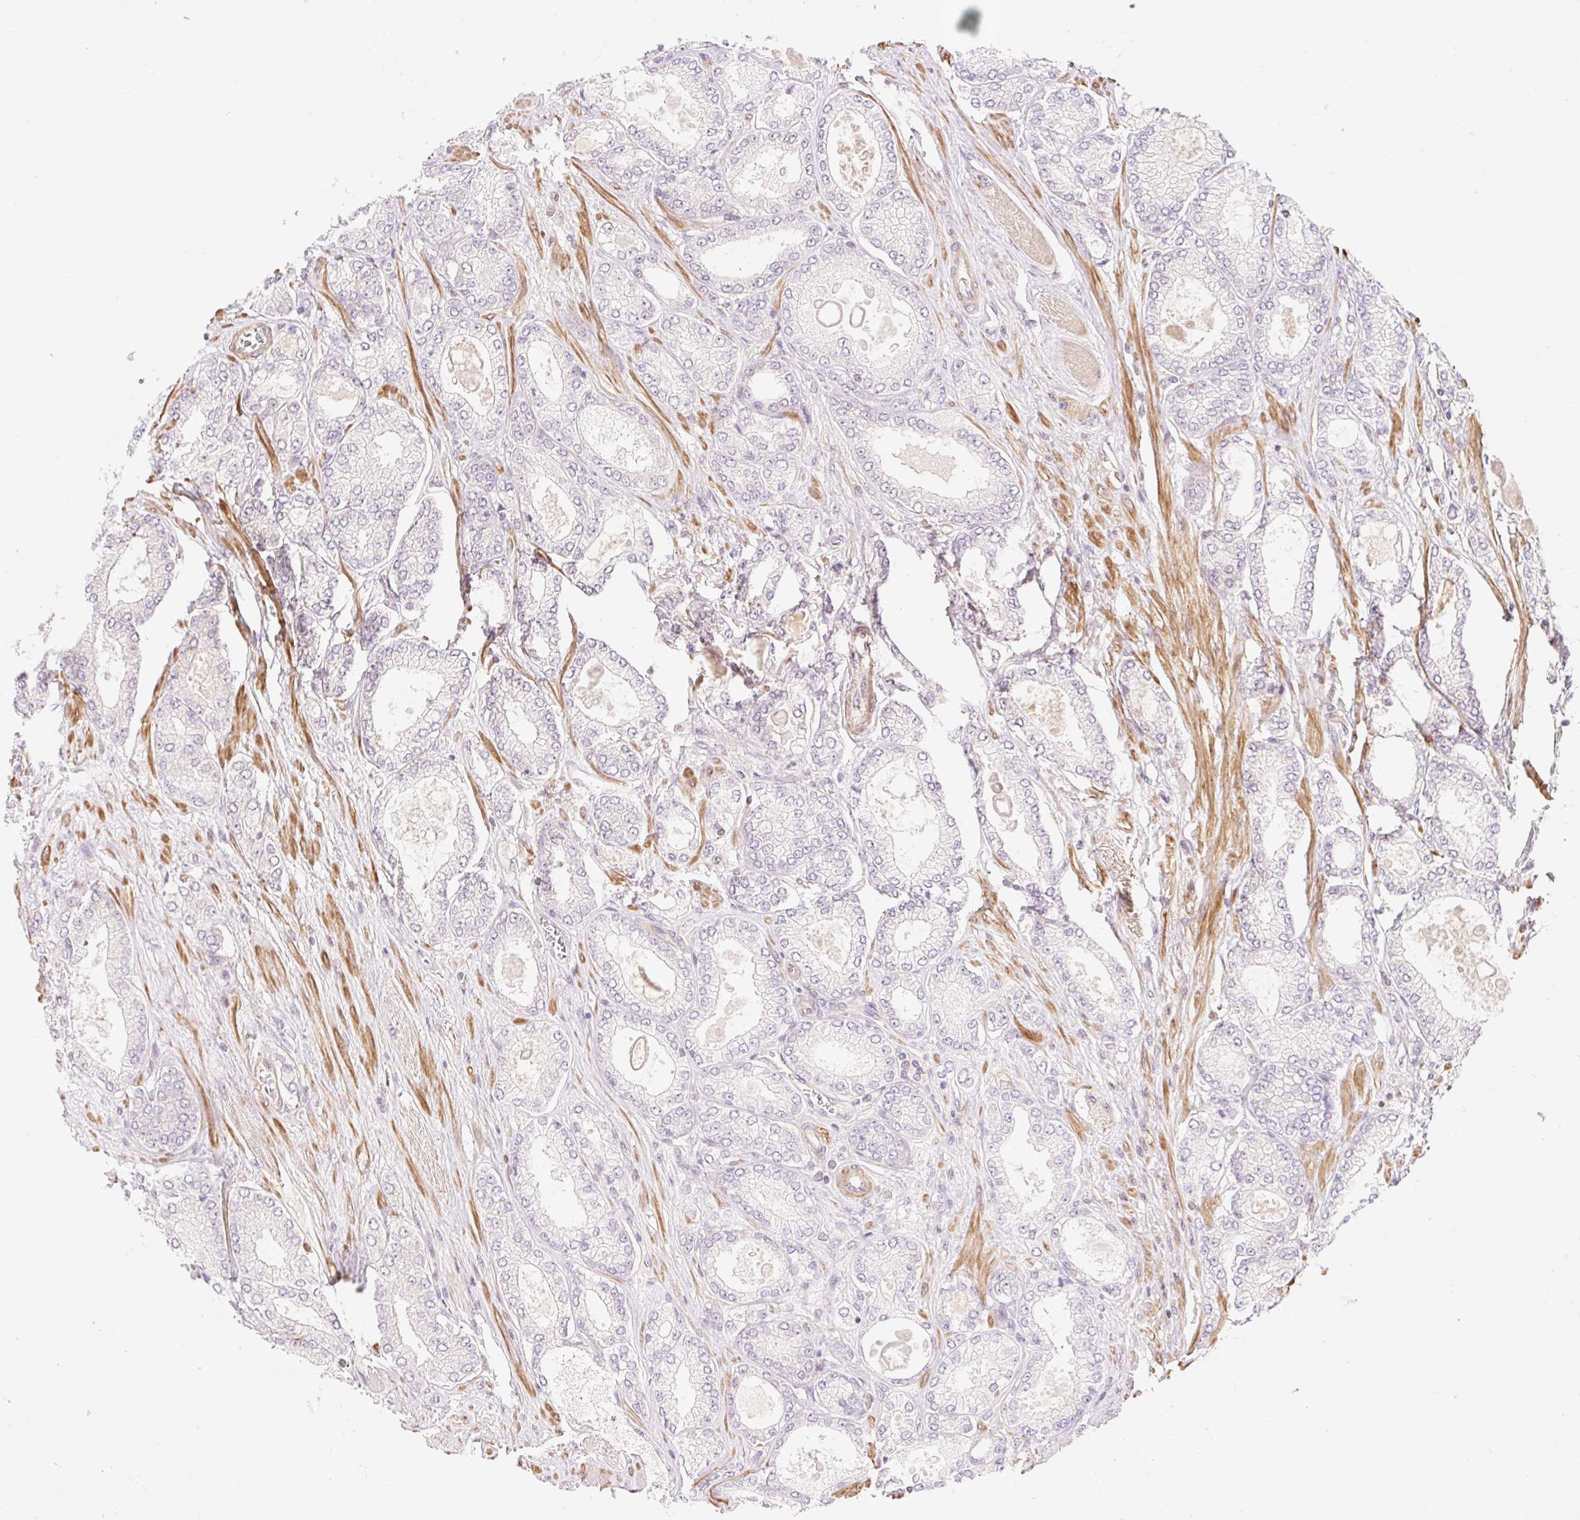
{"staining": {"intensity": "negative", "quantity": "none", "location": "none"}, "tissue": "prostate cancer", "cell_type": "Tumor cells", "image_type": "cancer", "snomed": [{"axis": "morphology", "description": "Adenocarcinoma, High grade"}, {"axis": "topography", "description": "Prostate"}], "caption": "A histopathology image of prostate high-grade adenocarcinoma stained for a protein shows no brown staining in tumor cells.", "gene": "EMC10", "patient": {"sex": "male", "age": 68}}